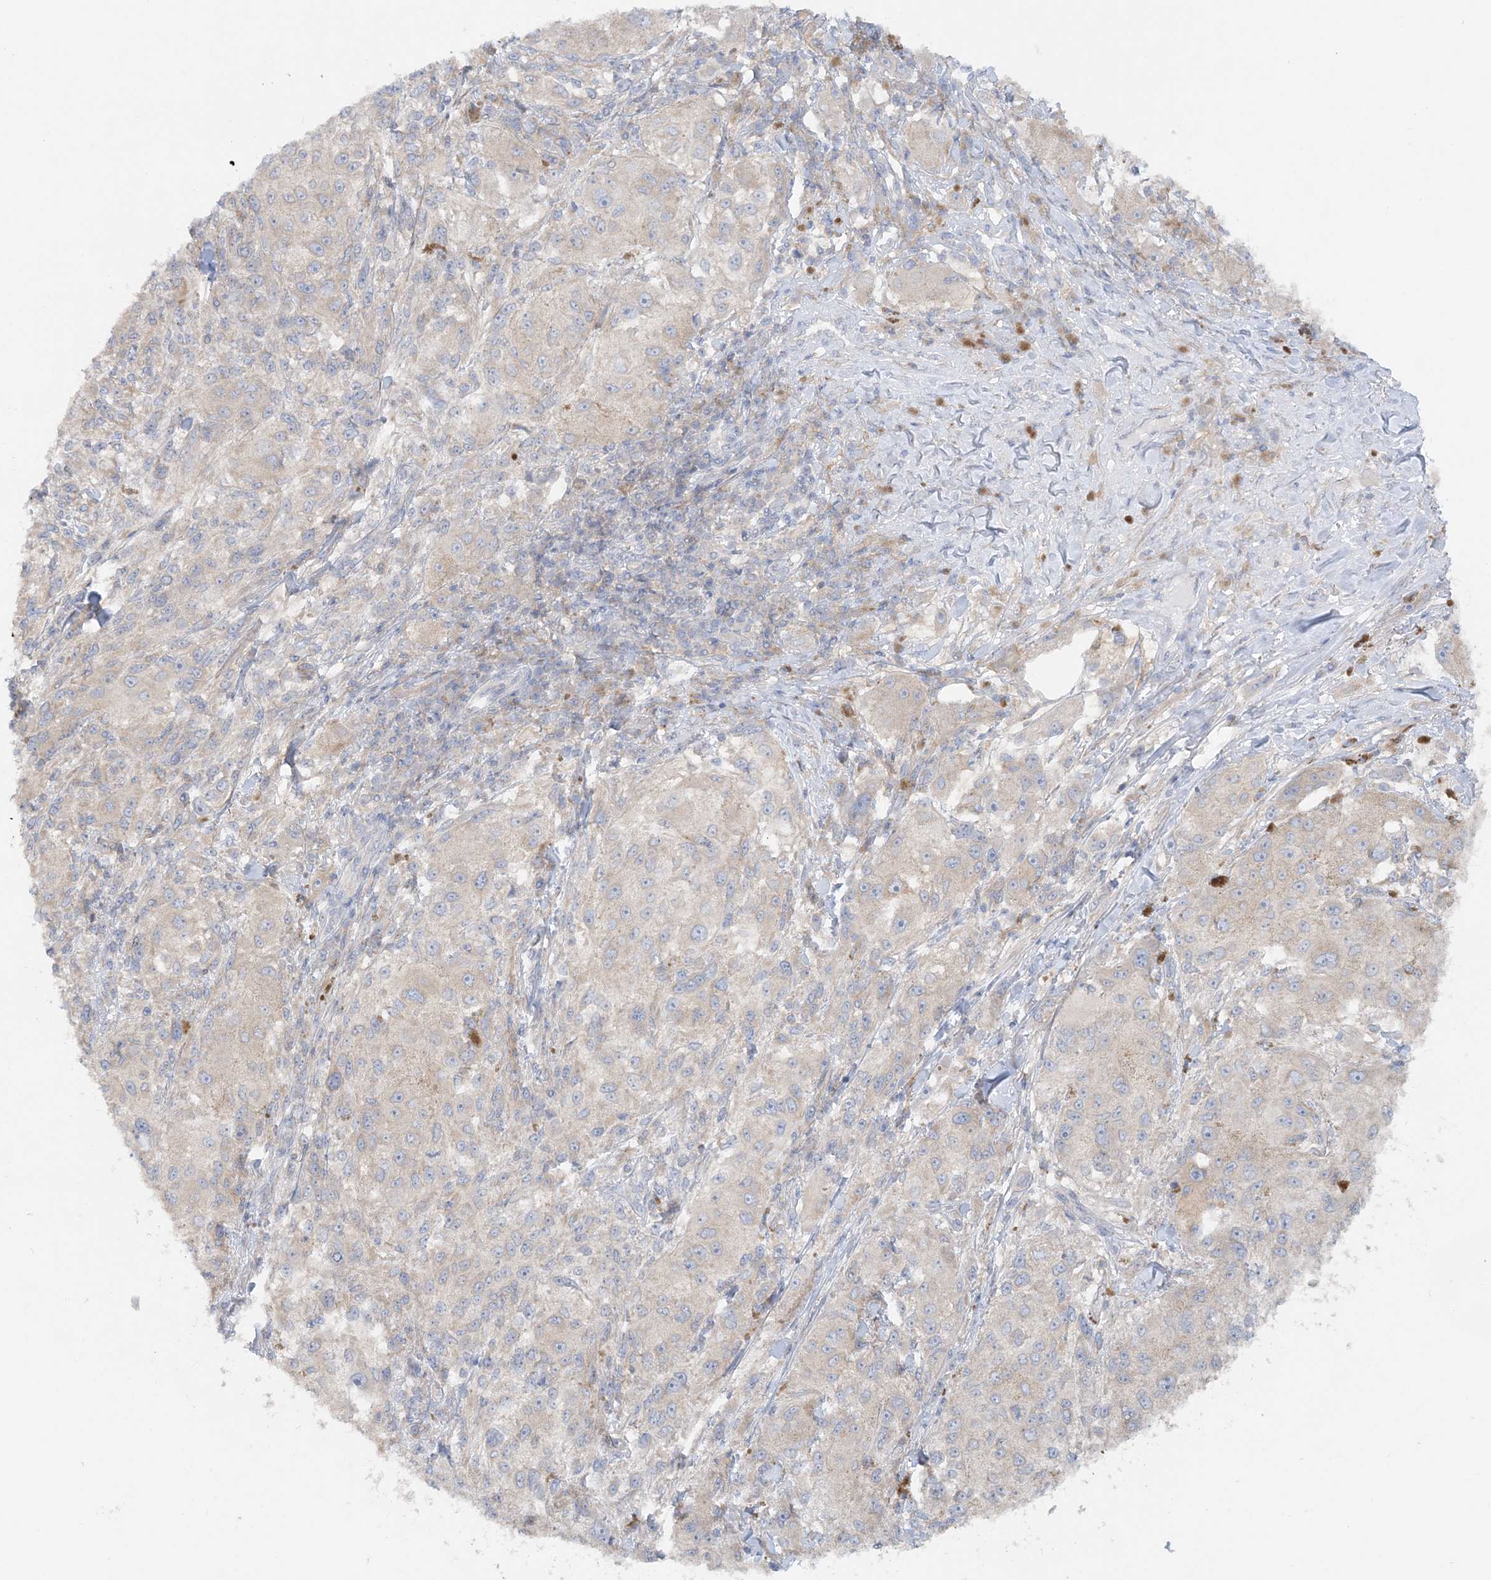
{"staining": {"intensity": "negative", "quantity": "none", "location": "none"}, "tissue": "melanoma", "cell_type": "Tumor cells", "image_type": "cancer", "snomed": [{"axis": "morphology", "description": "Necrosis, NOS"}, {"axis": "morphology", "description": "Malignant melanoma, NOS"}, {"axis": "topography", "description": "Skin"}], "caption": "There is no significant expression in tumor cells of melanoma. (Immunohistochemistry (ihc), brightfield microscopy, high magnification).", "gene": "TBC1D5", "patient": {"sex": "female", "age": 87}}